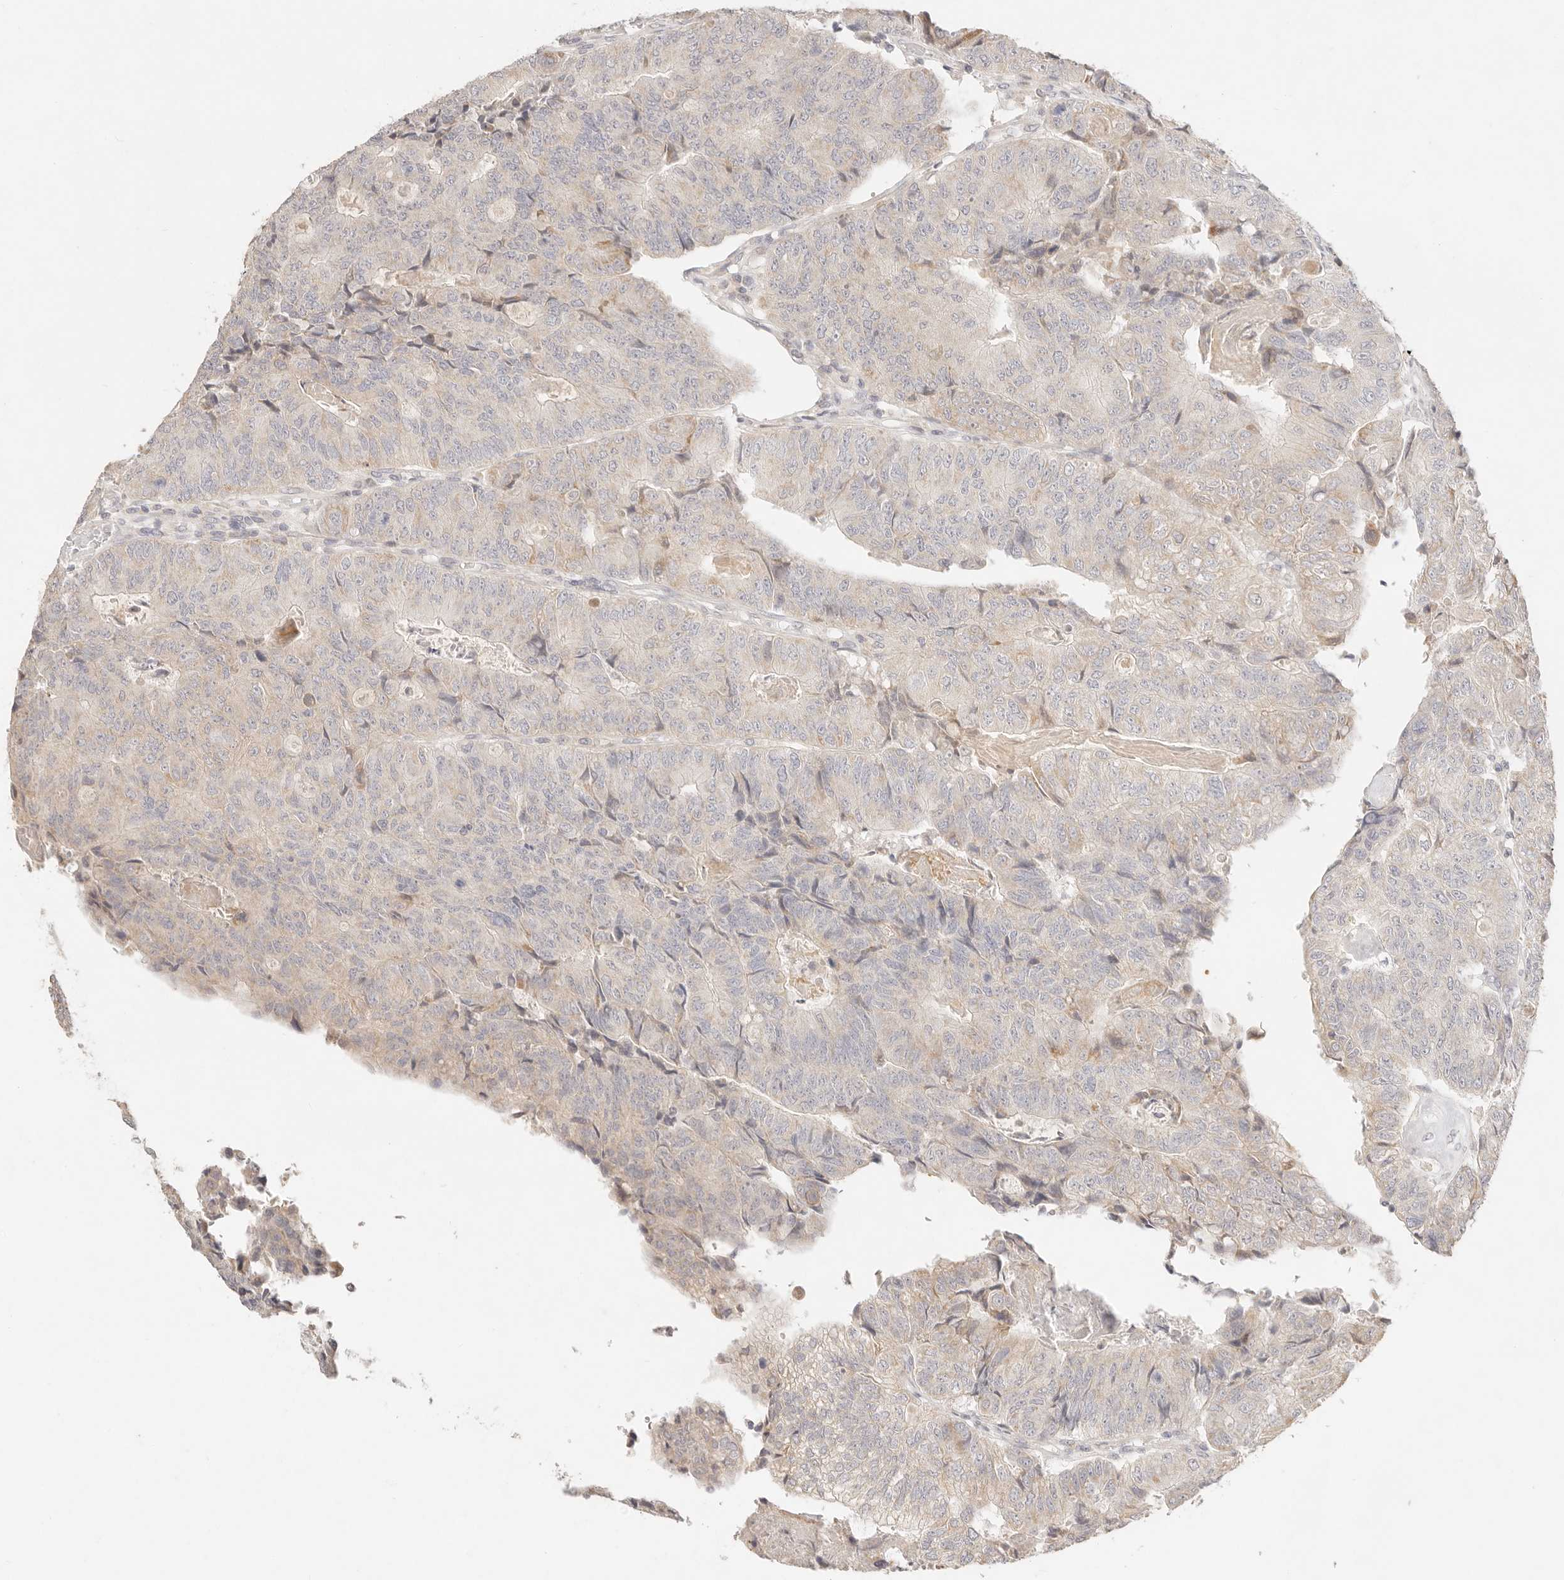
{"staining": {"intensity": "negative", "quantity": "none", "location": "none"}, "tissue": "colorectal cancer", "cell_type": "Tumor cells", "image_type": "cancer", "snomed": [{"axis": "morphology", "description": "Adenocarcinoma, NOS"}, {"axis": "topography", "description": "Colon"}], "caption": "The image demonstrates no significant expression in tumor cells of colorectal cancer (adenocarcinoma).", "gene": "GPR156", "patient": {"sex": "female", "age": 67}}